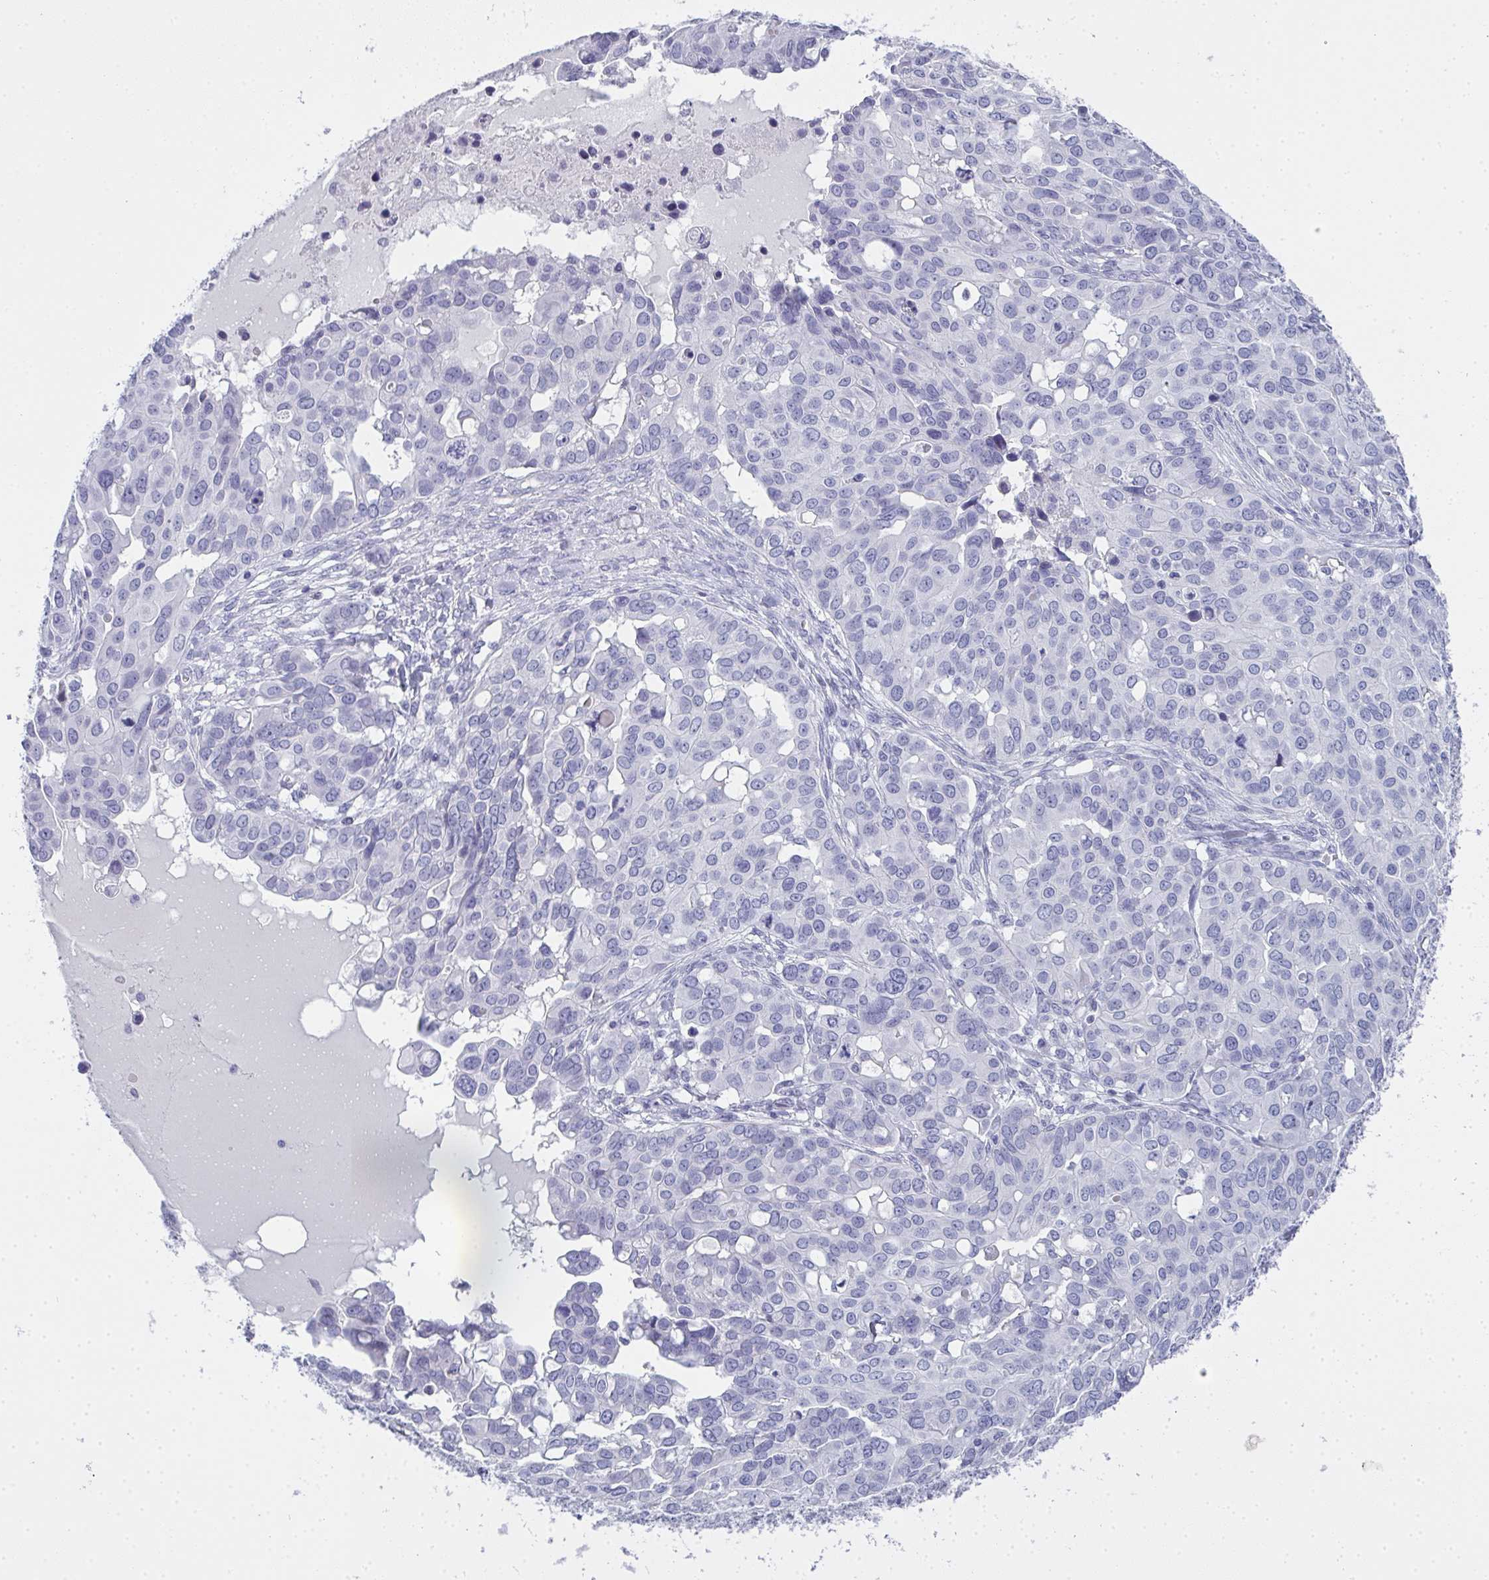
{"staining": {"intensity": "negative", "quantity": "none", "location": "none"}, "tissue": "ovarian cancer", "cell_type": "Tumor cells", "image_type": "cancer", "snomed": [{"axis": "morphology", "description": "Carcinoma, endometroid"}, {"axis": "topography", "description": "Ovary"}], "caption": "This is an immunohistochemistry (IHC) histopathology image of ovarian cancer. There is no expression in tumor cells.", "gene": "SLC36A2", "patient": {"sex": "female", "age": 78}}